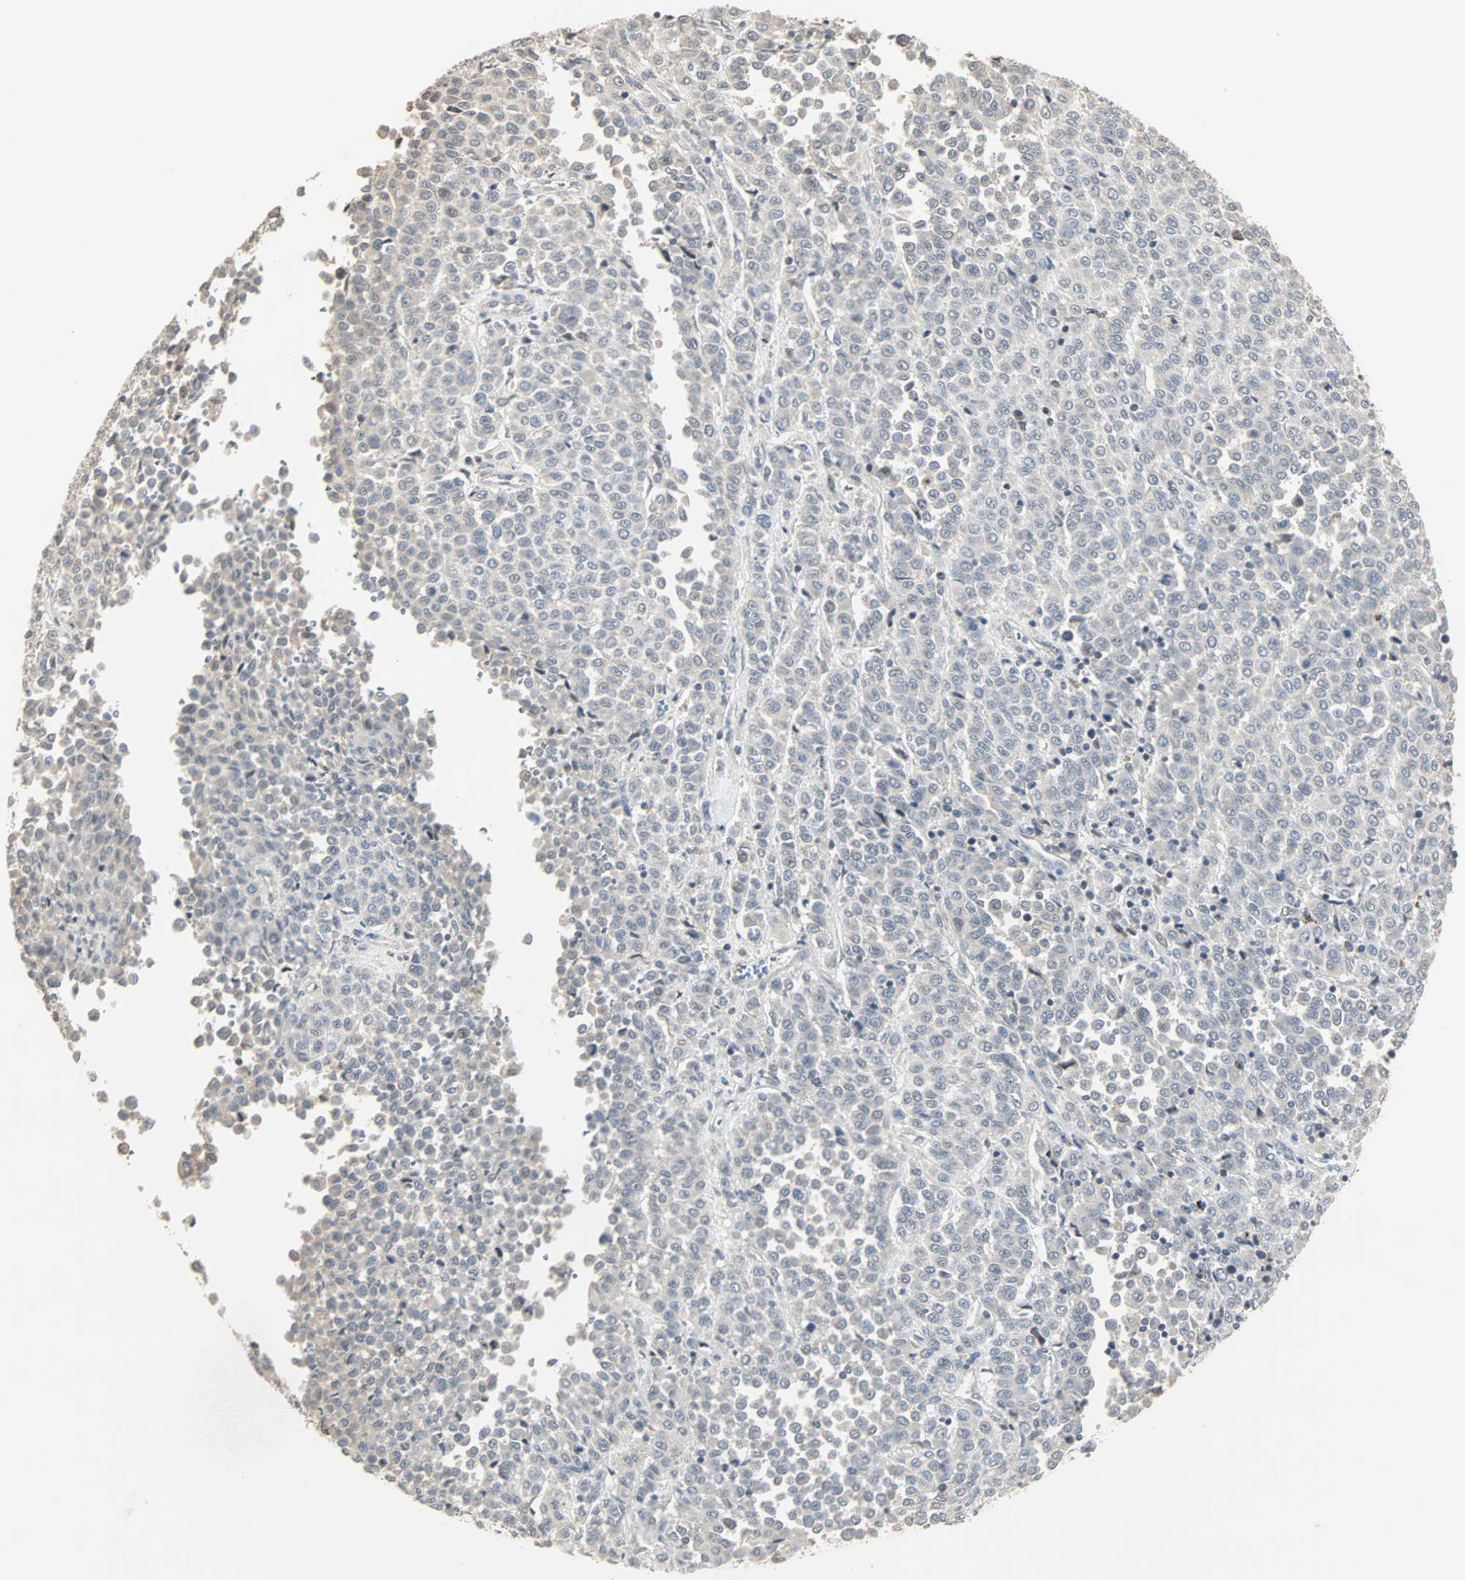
{"staining": {"intensity": "weak", "quantity": "25%-75%", "location": "cytoplasmic/membranous"}, "tissue": "melanoma", "cell_type": "Tumor cells", "image_type": "cancer", "snomed": [{"axis": "morphology", "description": "Malignant melanoma, Metastatic site"}, {"axis": "topography", "description": "Pancreas"}], "caption": "This photomicrograph displays IHC staining of human melanoma, with low weak cytoplasmic/membranous positivity in approximately 25%-75% of tumor cells.", "gene": "KDM4A", "patient": {"sex": "female", "age": 30}}